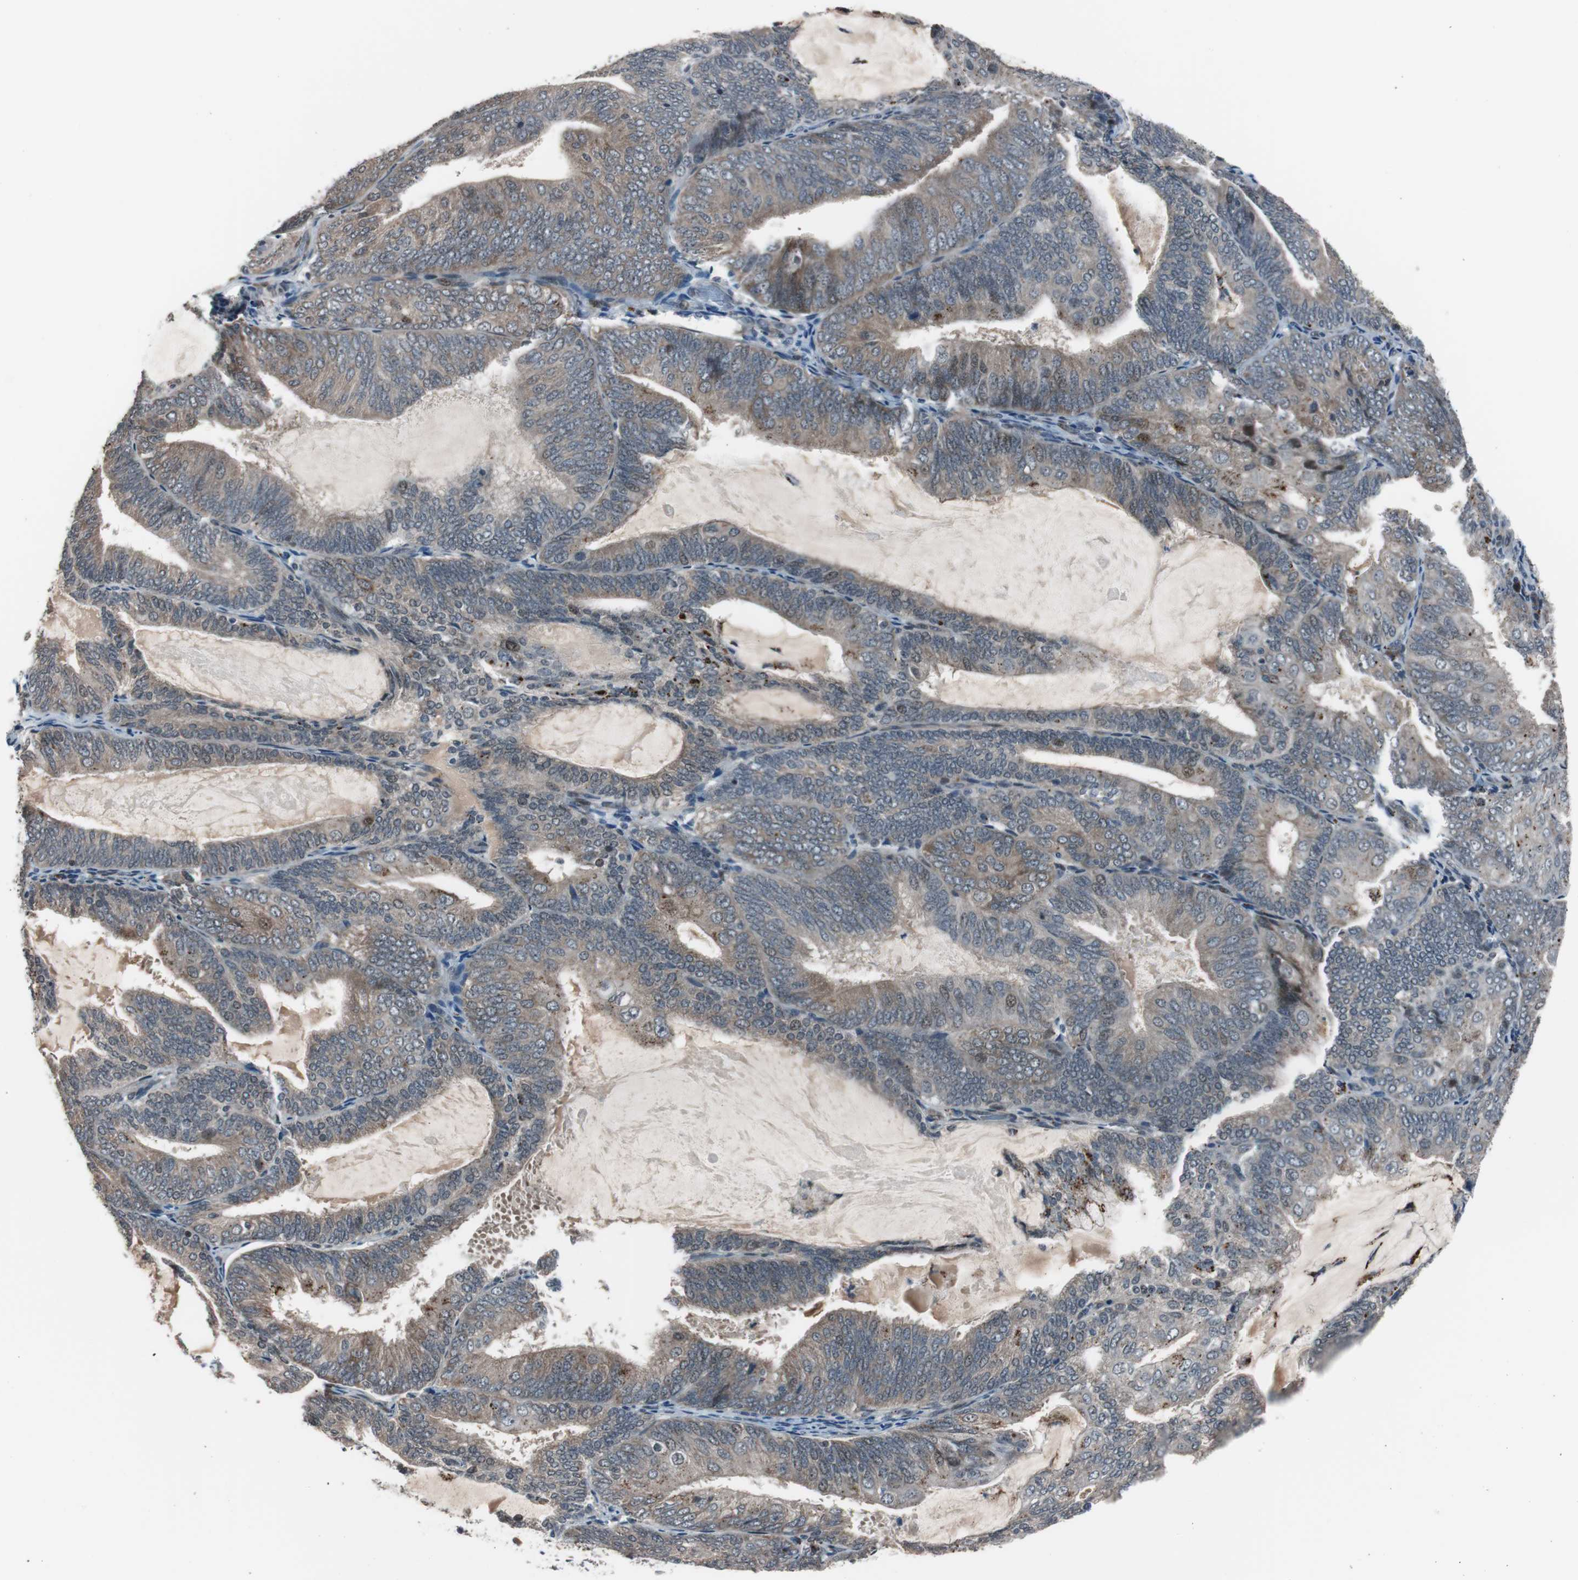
{"staining": {"intensity": "moderate", "quantity": "25%-75%", "location": "cytoplasmic/membranous"}, "tissue": "endometrial cancer", "cell_type": "Tumor cells", "image_type": "cancer", "snomed": [{"axis": "morphology", "description": "Adenocarcinoma, NOS"}, {"axis": "topography", "description": "Endometrium"}], "caption": "Immunohistochemistry of endometrial cancer (adenocarcinoma) displays medium levels of moderate cytoplasmic/membranous staining in approximately 25%-75% of tumor cells.", "gene": "BOLA1", "patient": {"sex": "female", "age": 81}}